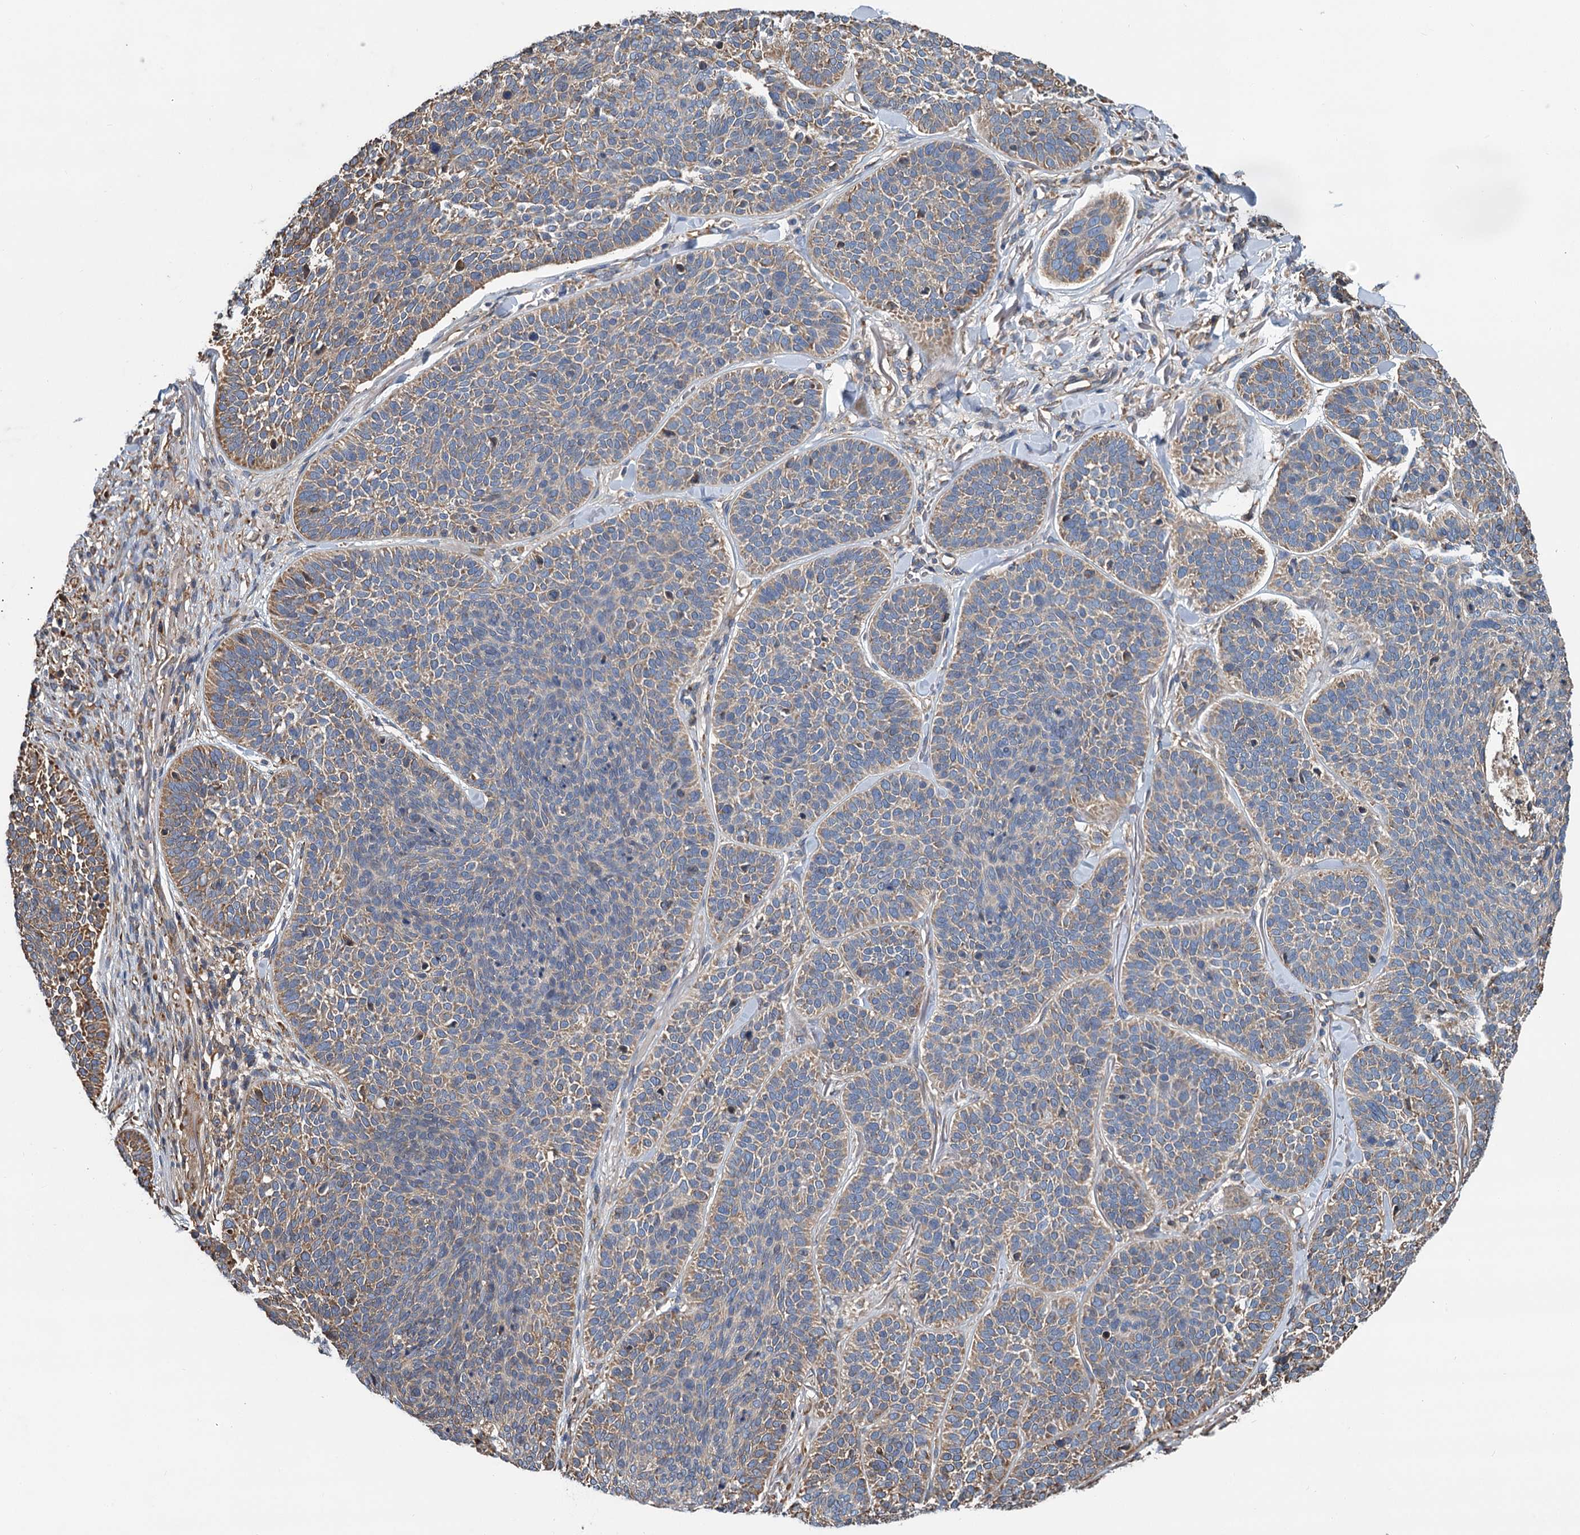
{"staining": {"intensity": "moderate", "quantity": "25%-75%", "location": "cytoplasmic/membranous"}, "tissue": "skin cancer", "cell_type": "Tumor cells", "image_type": "cancer", "snomed": [{"axis": "morphology", "description": "Basal cell carcinoma"}, {"axis": "topography", "description": "Skin"}], "caption": "A brown stain highlights moderate cytoplasmic/membranous positivity of a protein in skin cancer (basal cell carcinoma) tumor cells. The staining was performed using DAB, with brown indicating positive protein expression. Nuclei are stained blue with hematoxylin.", "gene": "LINS1", "patient": {"sex": "male", "age": 85}}